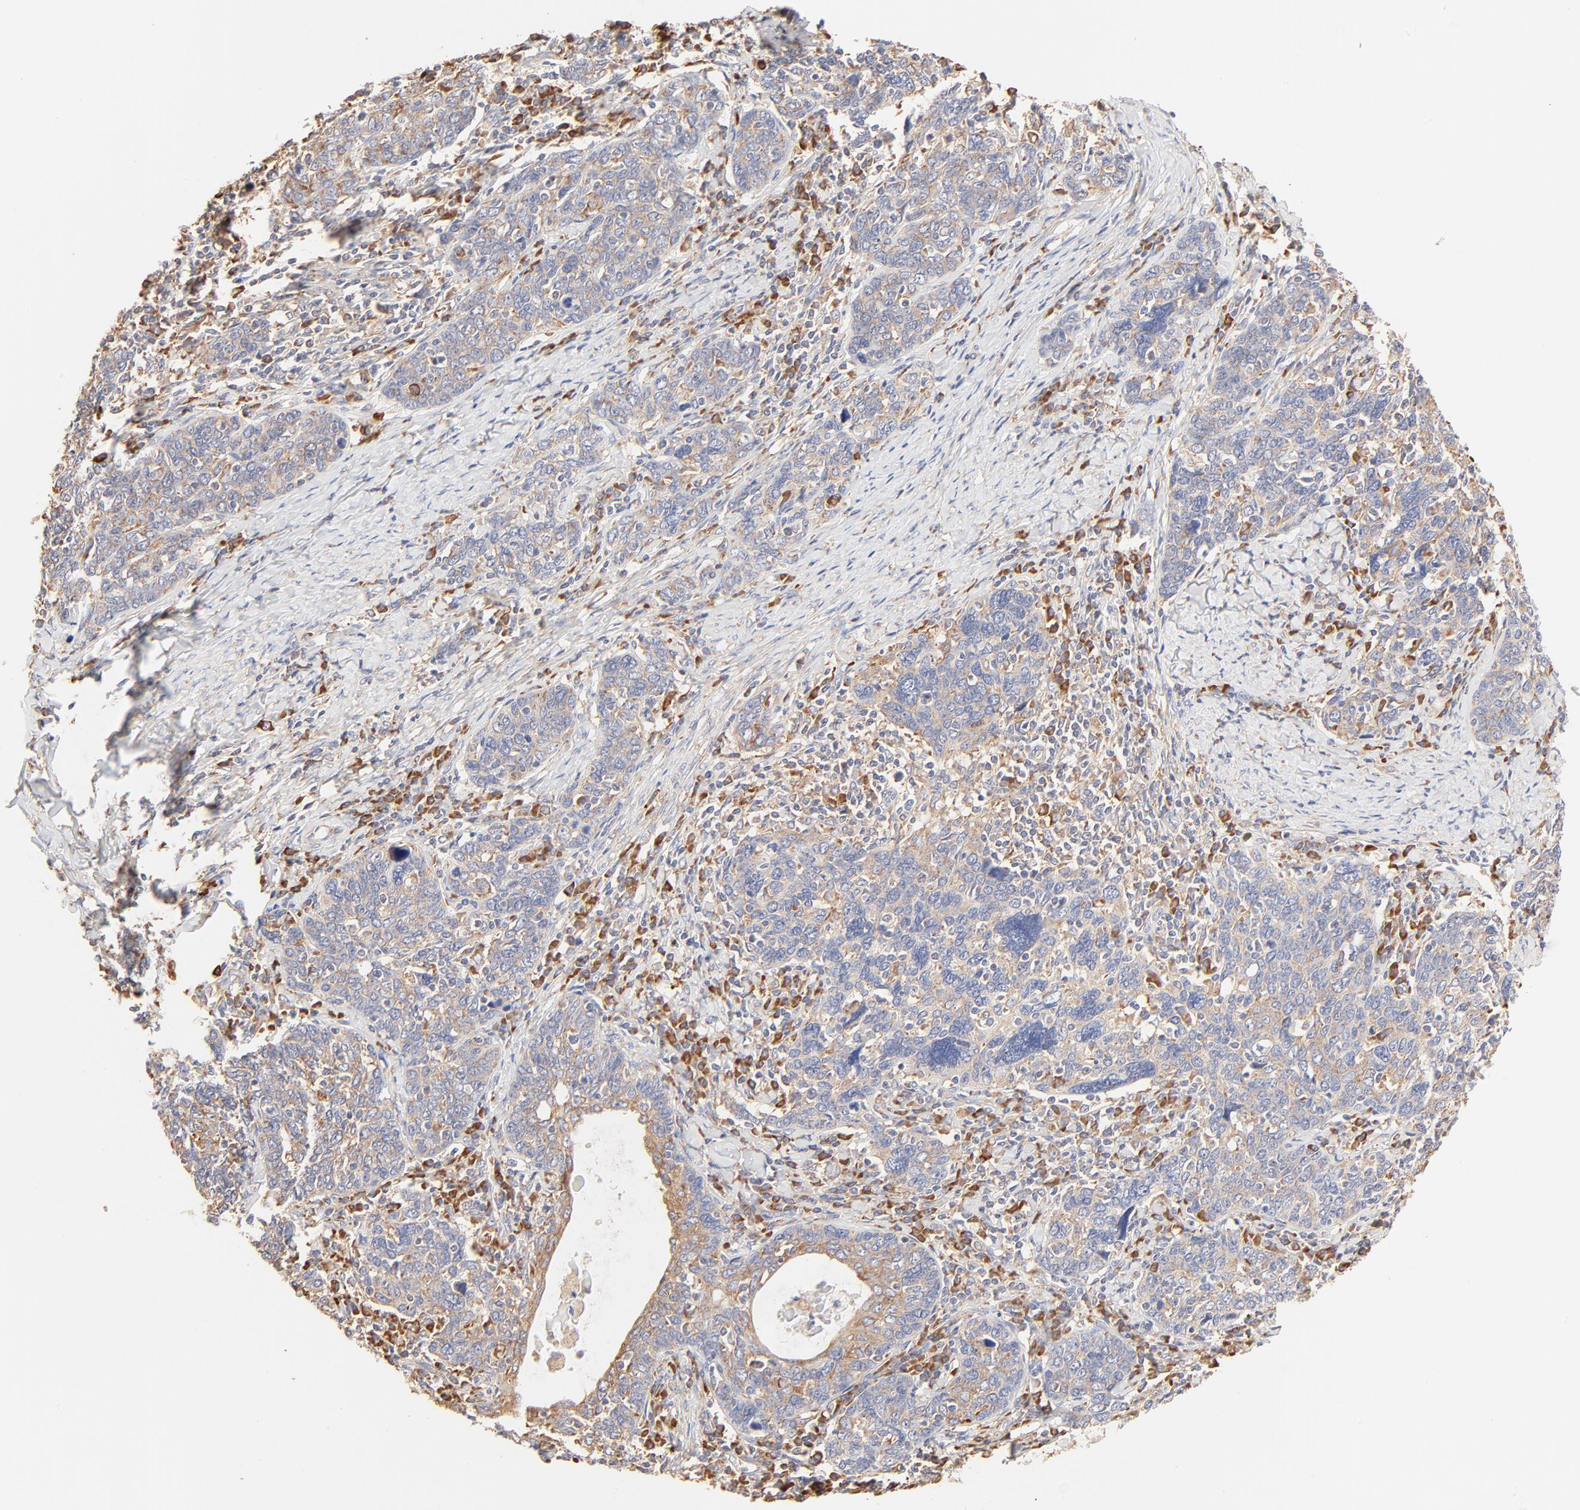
{"staining": {"intensity": "weak", "quantity": ">75%", "location": "cytoplasmic/membranous"}, "tissue": "cervical cancer", "cell_type": "Tumor cells", "image_type": "cancer", "snomed": [{"axis": "morphology", "description": "Squamous cell carcinoma, NOS"}, {"axis": "topography", "description": "Cervix"}], "caption": "Squamous cell carcinoma (cervical) stained with a protein marker displays weak staining in tumor cells.", "gene": "RPS20", "patient": {"sex": "female", "age": 41}}